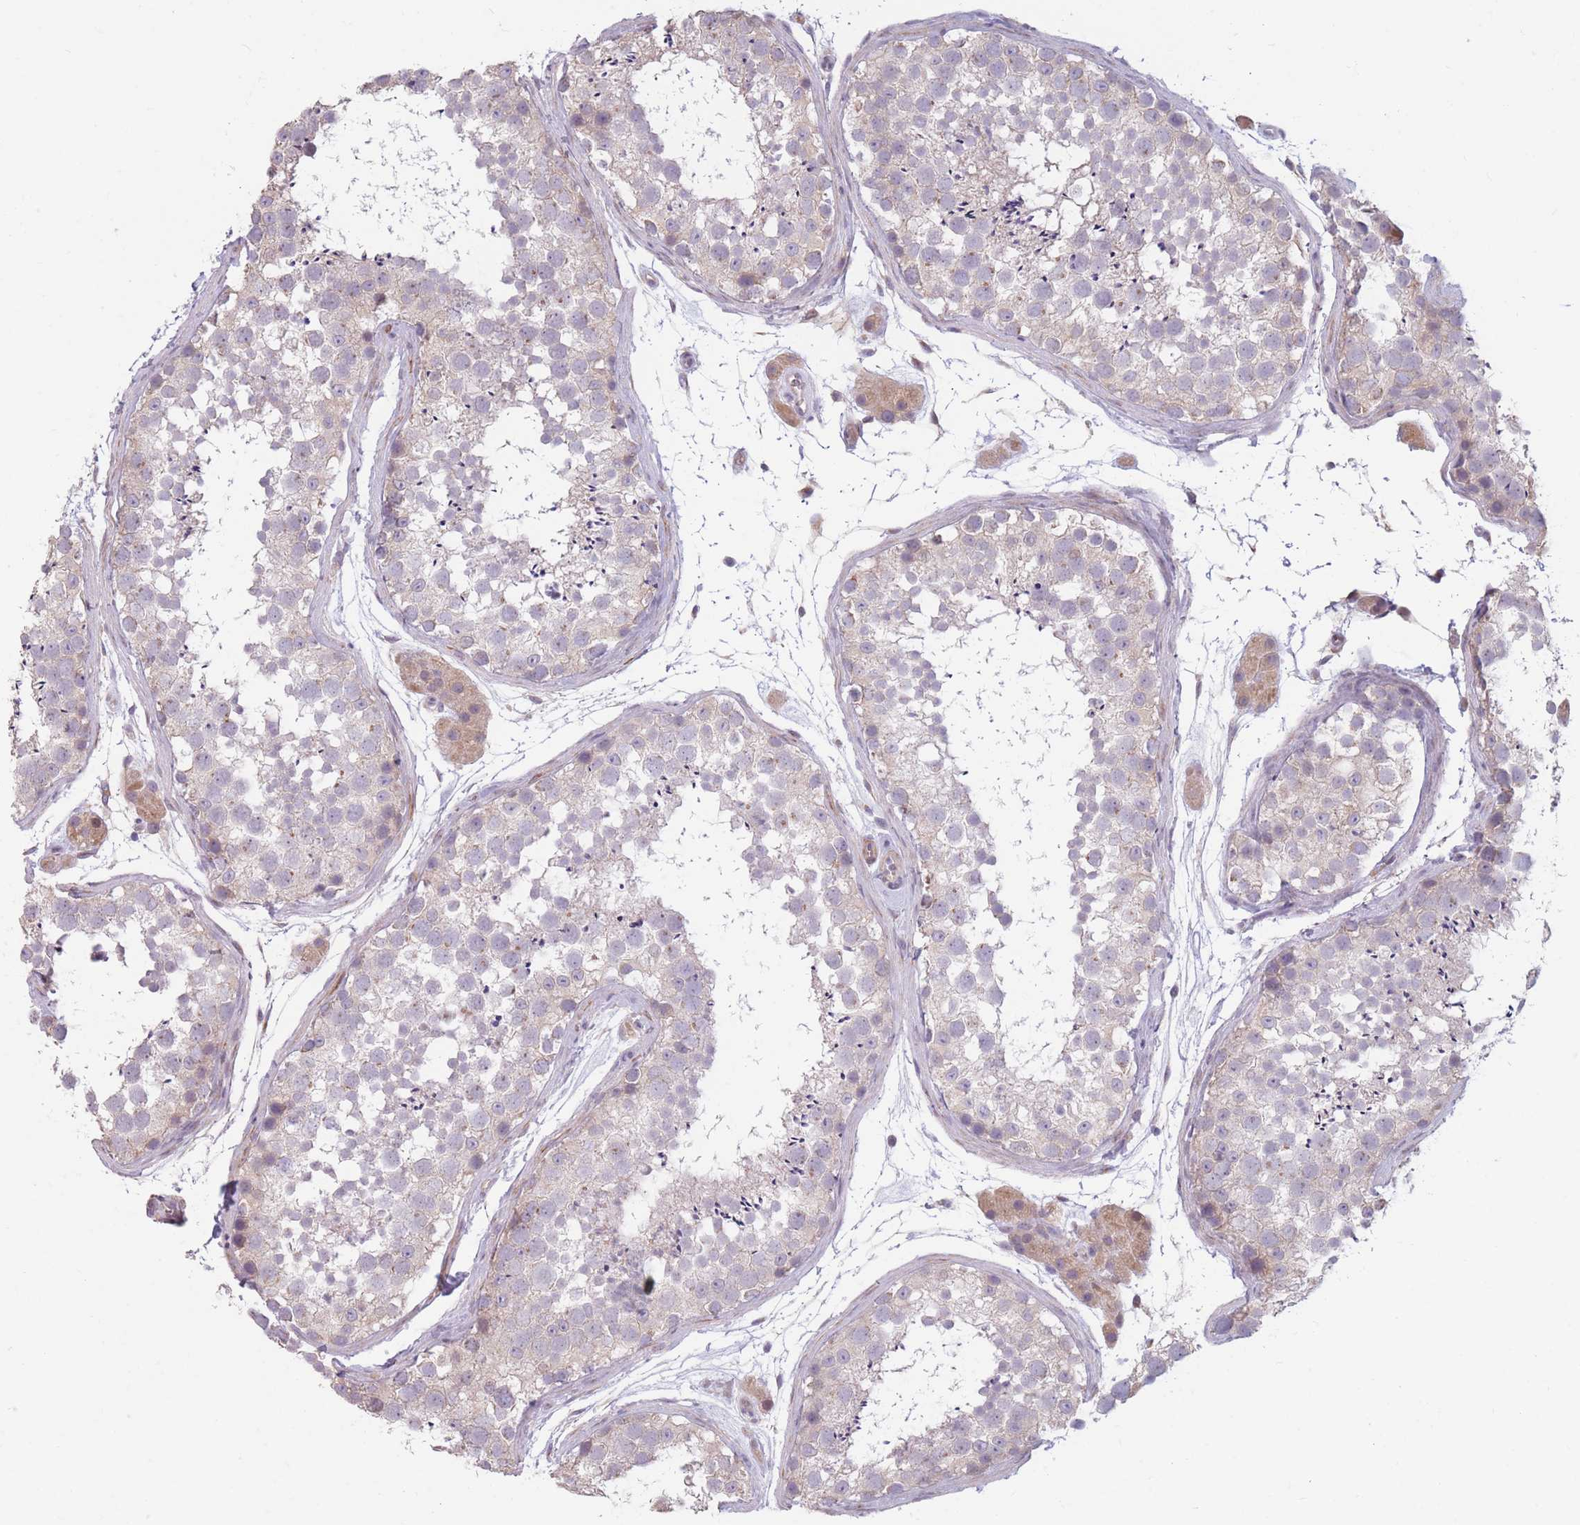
{"staining": {"intensity": "weak", "quantity": "<25%", "location": "cytoplasmic/membranous"}, "tissue": "testis", "cell_type": "Cells in seminiferous ducts", "image_type": "normal", "snomed": [{"axis": "morphology", "description": "Normal tissue, NOS"}, {"axis": "topography", "description": "Testis"}], "caption": "Immunohistochemistry (IHC) histopathology image of benign testis: human testis stained with DAB exhibits no significant protein positivity in cells in seminiferous ducts. The staining is performed using DAB brown chromogen with nuclei counter-stained in using hematoxylin.", "gene": "CCNQ", "patient": {"sex": "male", "age": 41}}